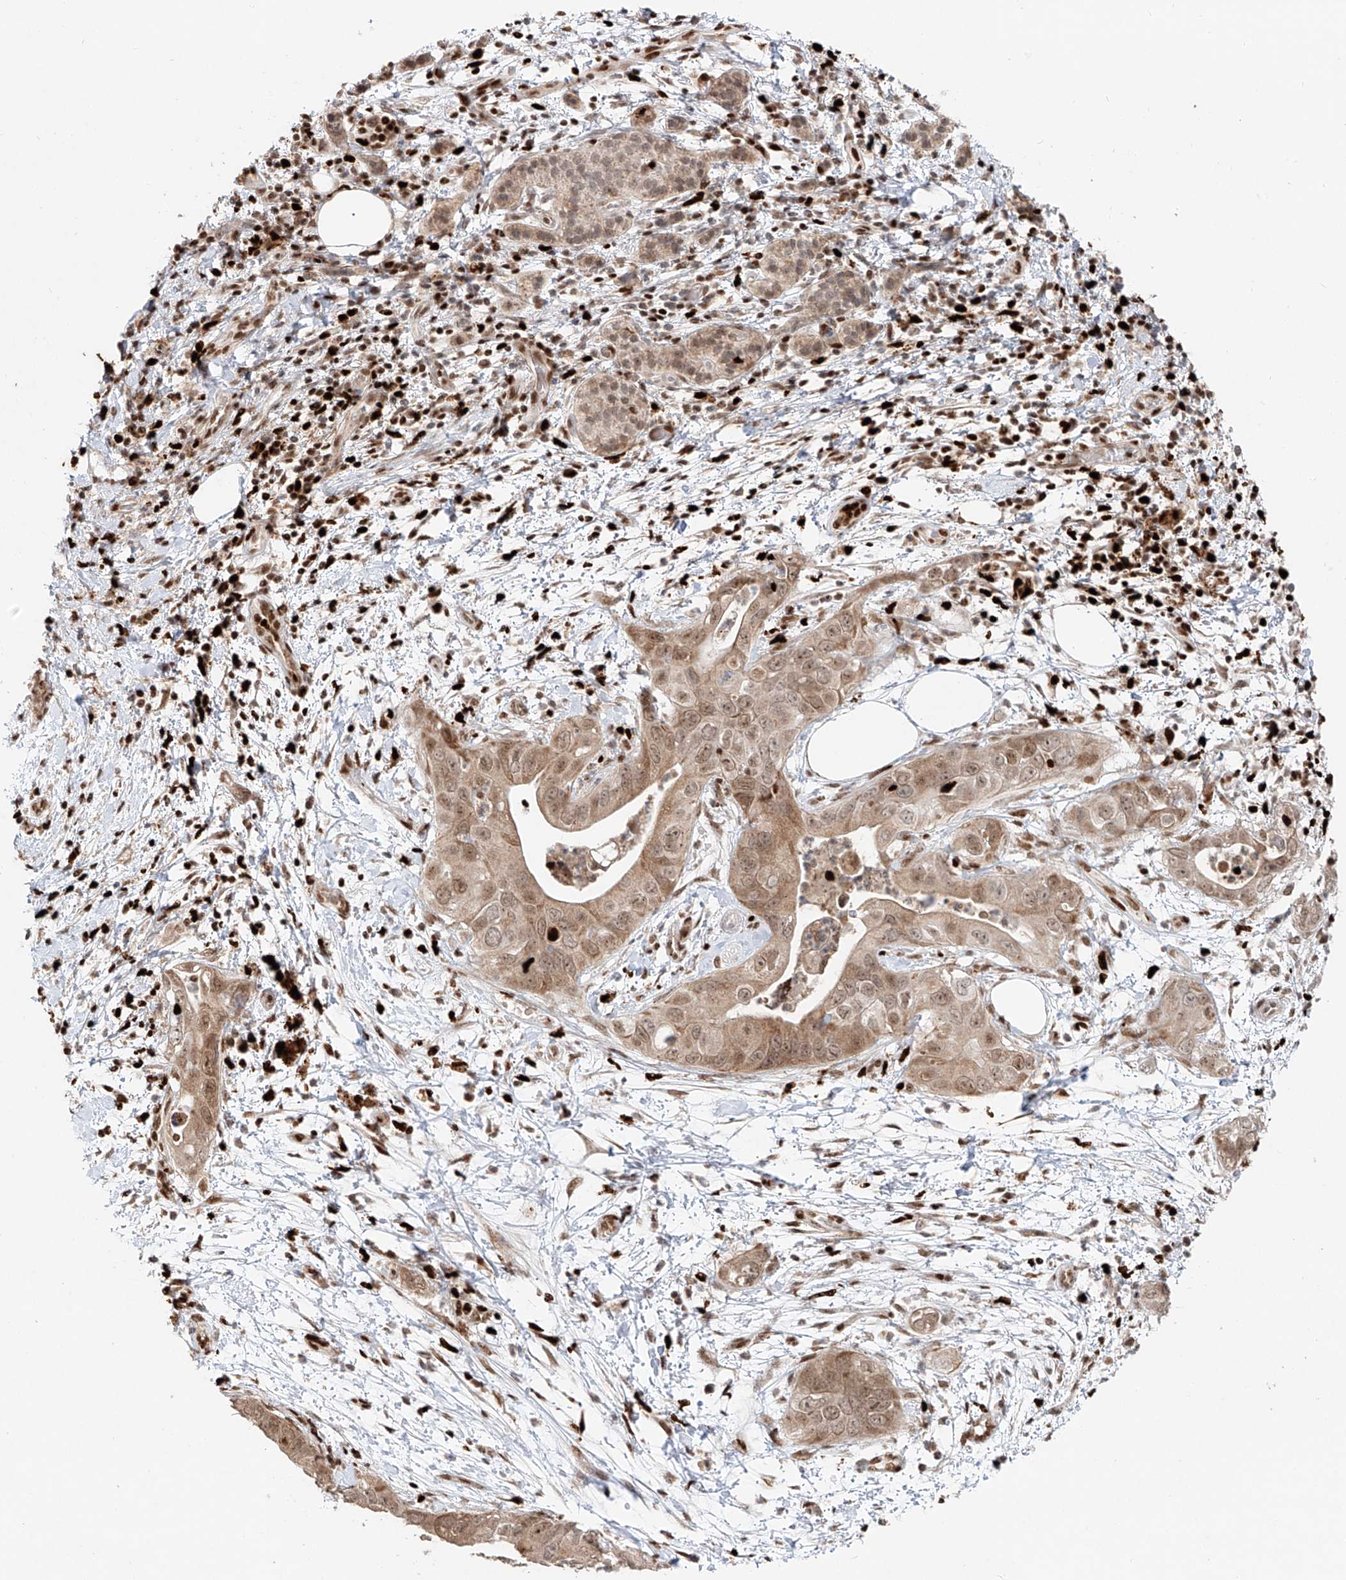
{"staining": {"intensity": "moderate", "quantity": ">75%", "location": "cytoplasmic/membranous,nuclear"}, "tissue": "pancreatic cancer", "cell_type": "Tumor cells", "image_type": "cancer", "snomed": [{"axis": "morphology", "description": "Adenocarcinoma, NOS"}, {"axis": "topography", "description": "Pancreas"}], "caption": "Tumor cells reveal medium levels of moderate cytoplasmic/membranous and nuclear staining in approximately >75% of cells in human pancreatic adenocarcinoma.", "gene": "DZIP1L", "patient": {"sex": "female", "age": 78}}